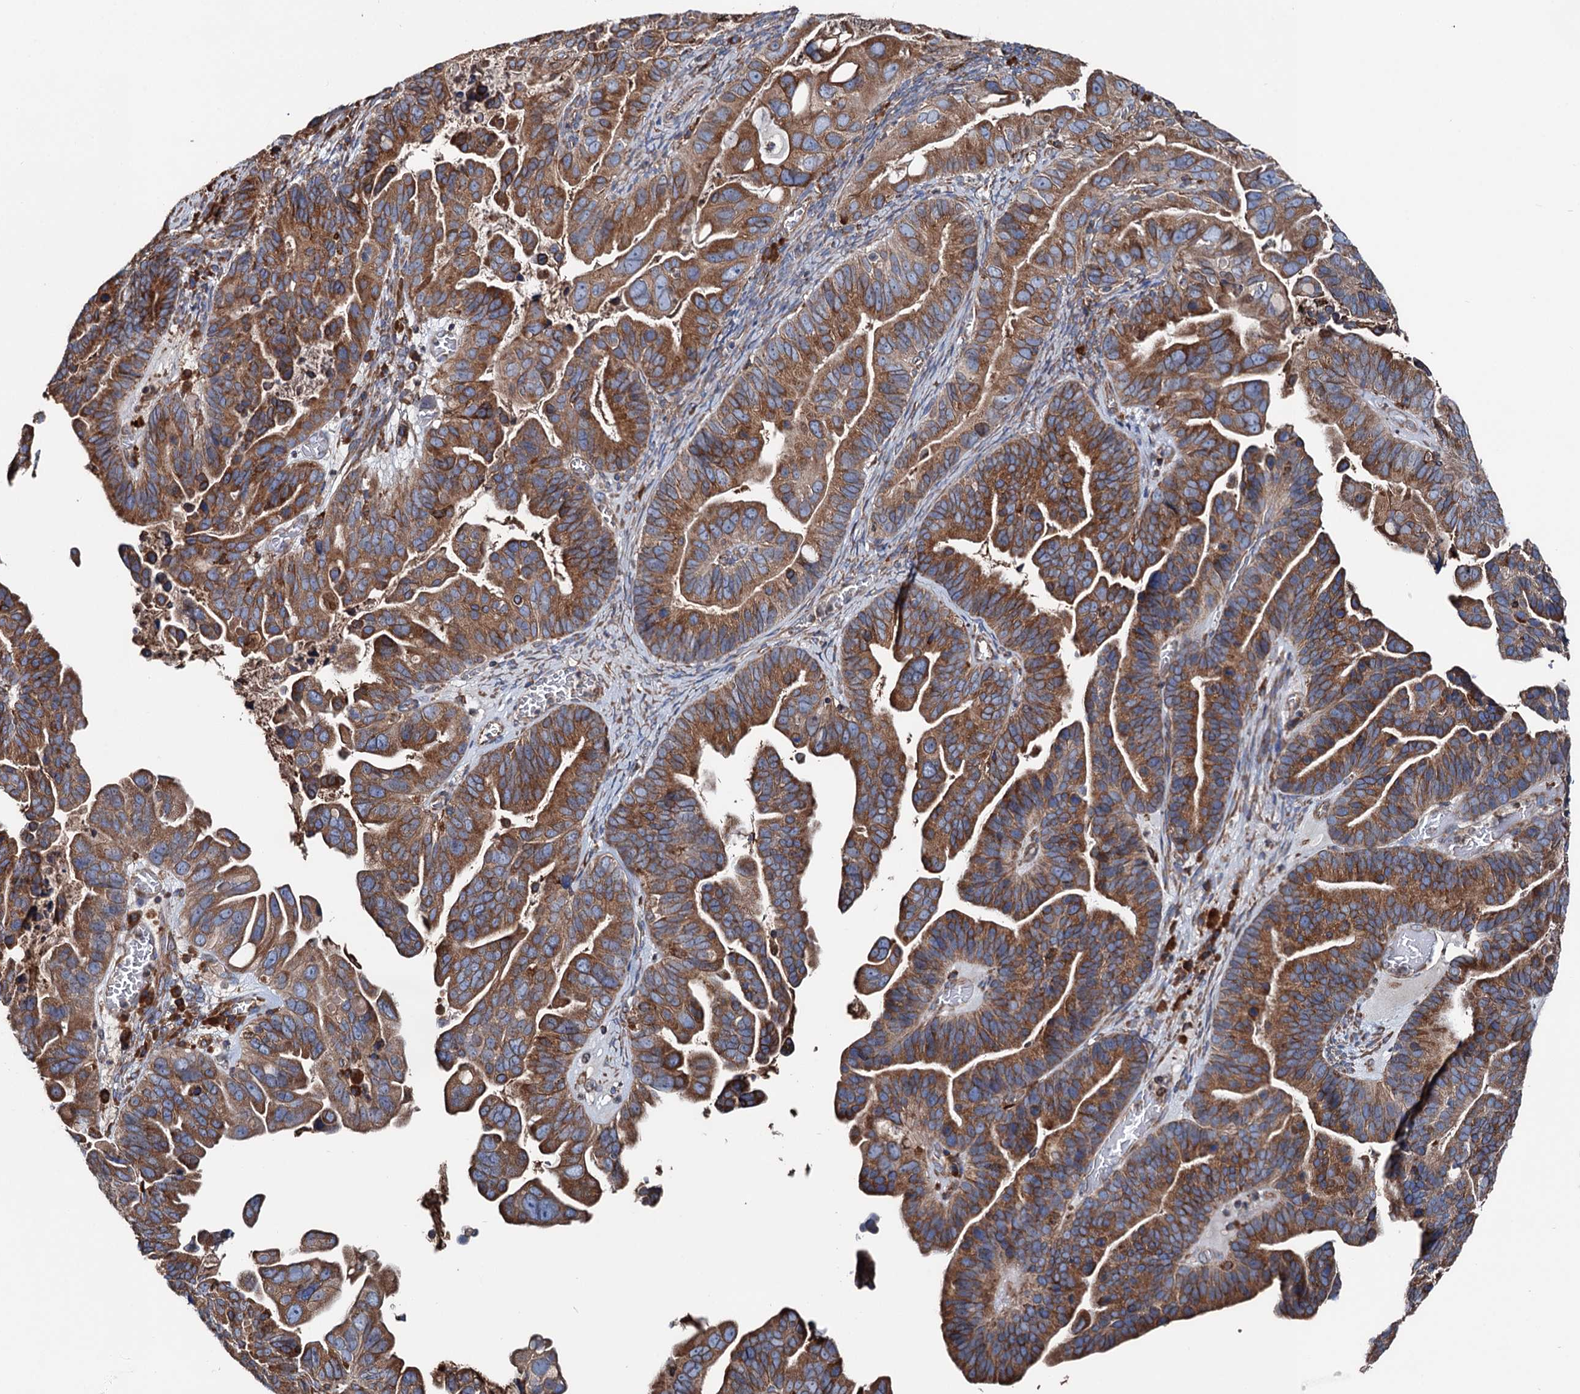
{"staining": {"intensity": "moderate", "quantity": ">75%", "location": "cytoplasmic/membranous"}, "tissue": "ovarian cancer", "cell_type": "Tumor cells", "image_type": "cancer", "snomed": [{"axis": "morphology", "description": "Cystadenocarcinoma, serous, NOS"}, {"axis": "topography", "description": "Ovary"}], "caption": "The histopathology image demonstrates staining of serous cystadenocarcinoma (ovarian), revealing moderate cytoplasmic/membranous protein positivity (brown color) within tumor cells.", "gene": "ERP29", "patient": {"sex": "female", "age": 56}}